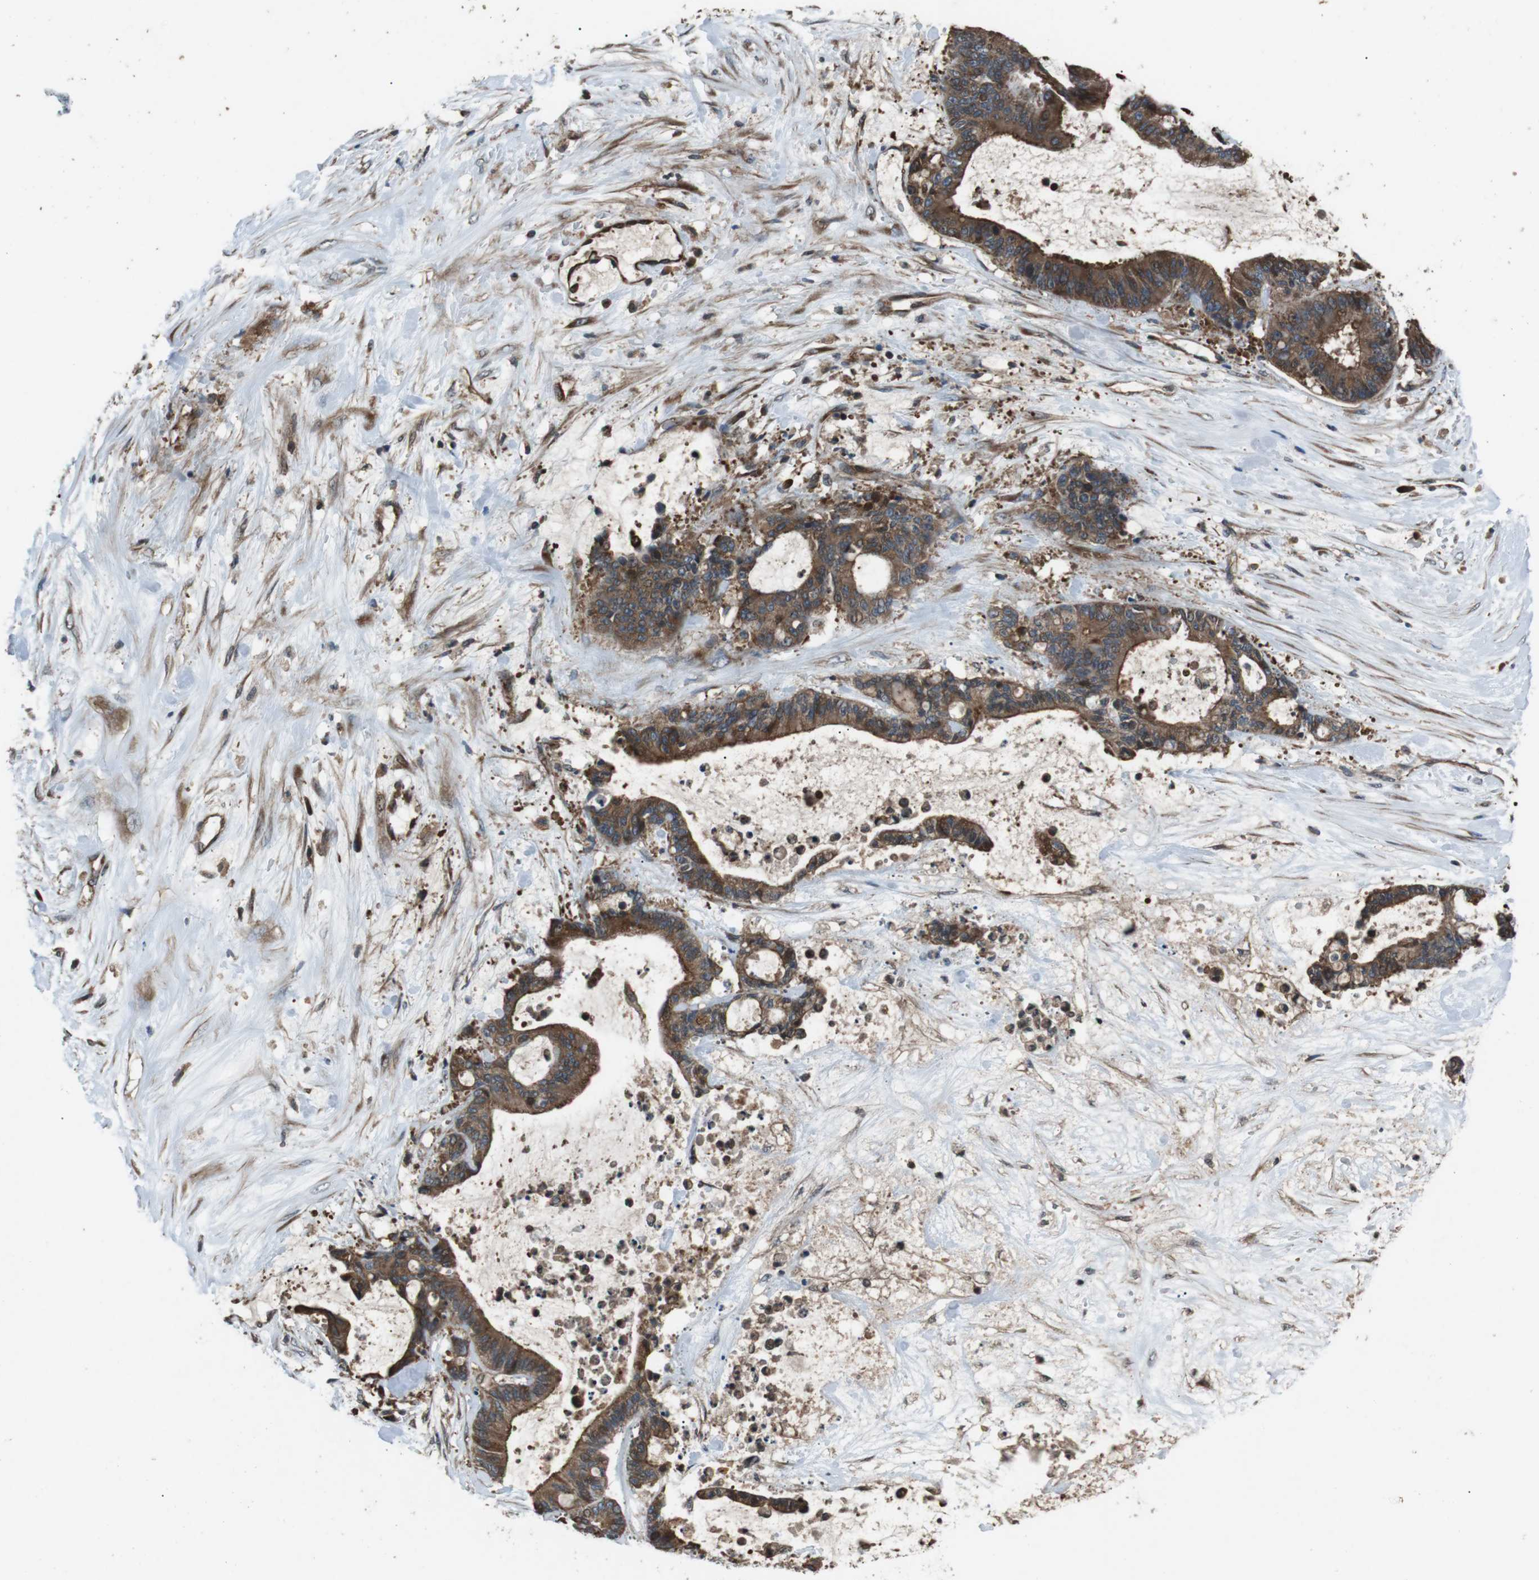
{"staining": {"intensity": "moderate", "quantity": ">75%", "location": "cytoplasmic/membranous"}, "tissue": "liver cancer", "cell_type": "Tumor cells", "image_type": "cancer", "snomed": [{"axis": "morphology", "description": "Cholangiocarcinoma"}, {"axis": "topography", "description": "Liver"}], "caption": "Immunohistochemical staining of human cholangiocarcinoma (liver) reveals moderate cytoplasmic/membranous protein positivity in about >75% of tumor cells.", "gene": "GPR161", "patient": {"sex": "female", "age": 73}}